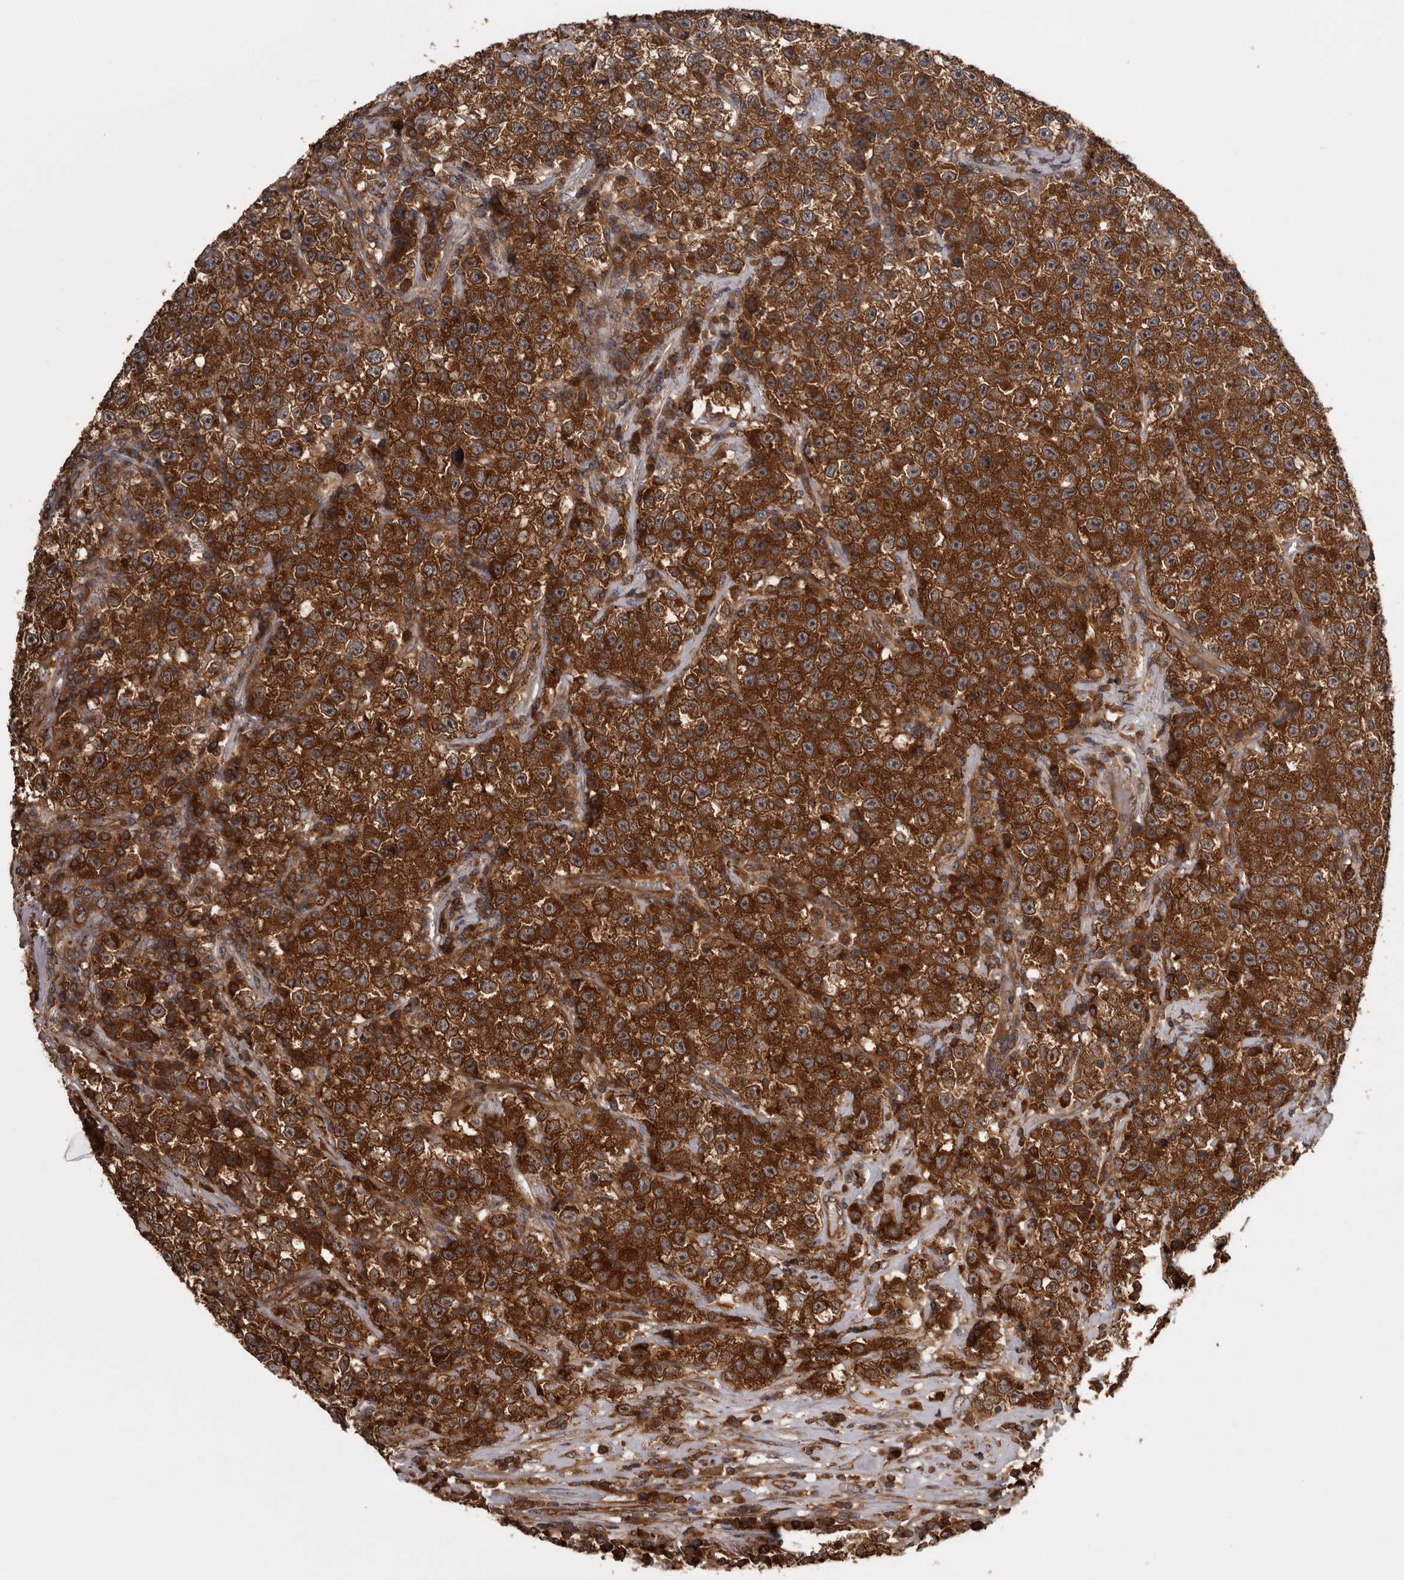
{"staining": {"intensity": "strong", "quantity": ">75%", "location": "cytoplasmic/membranous"}, "tissue": "testis cancer", "cell_type": "Tumor cells", "image_type": "cancer", "snomed": [{"axis": "morphology", "description": "Seminoma, NOS"}, {"axis": "topography", "description": "Testis"}], "caption": "Brown immunohistochemical staining in human testis cancer (seminoma) exhibits strong cytoplasmic/membranous staining in approximately >75% of tumor cells. The staining was performed using DAB (3,3'-diaminobenzidine) to visualize the protein expression in brown, while the nuclei were stained in blue with hematoxylin (Magnification: 20x).", "gene": "DARS1", "patient": {"sex": "male", "age": 22}}